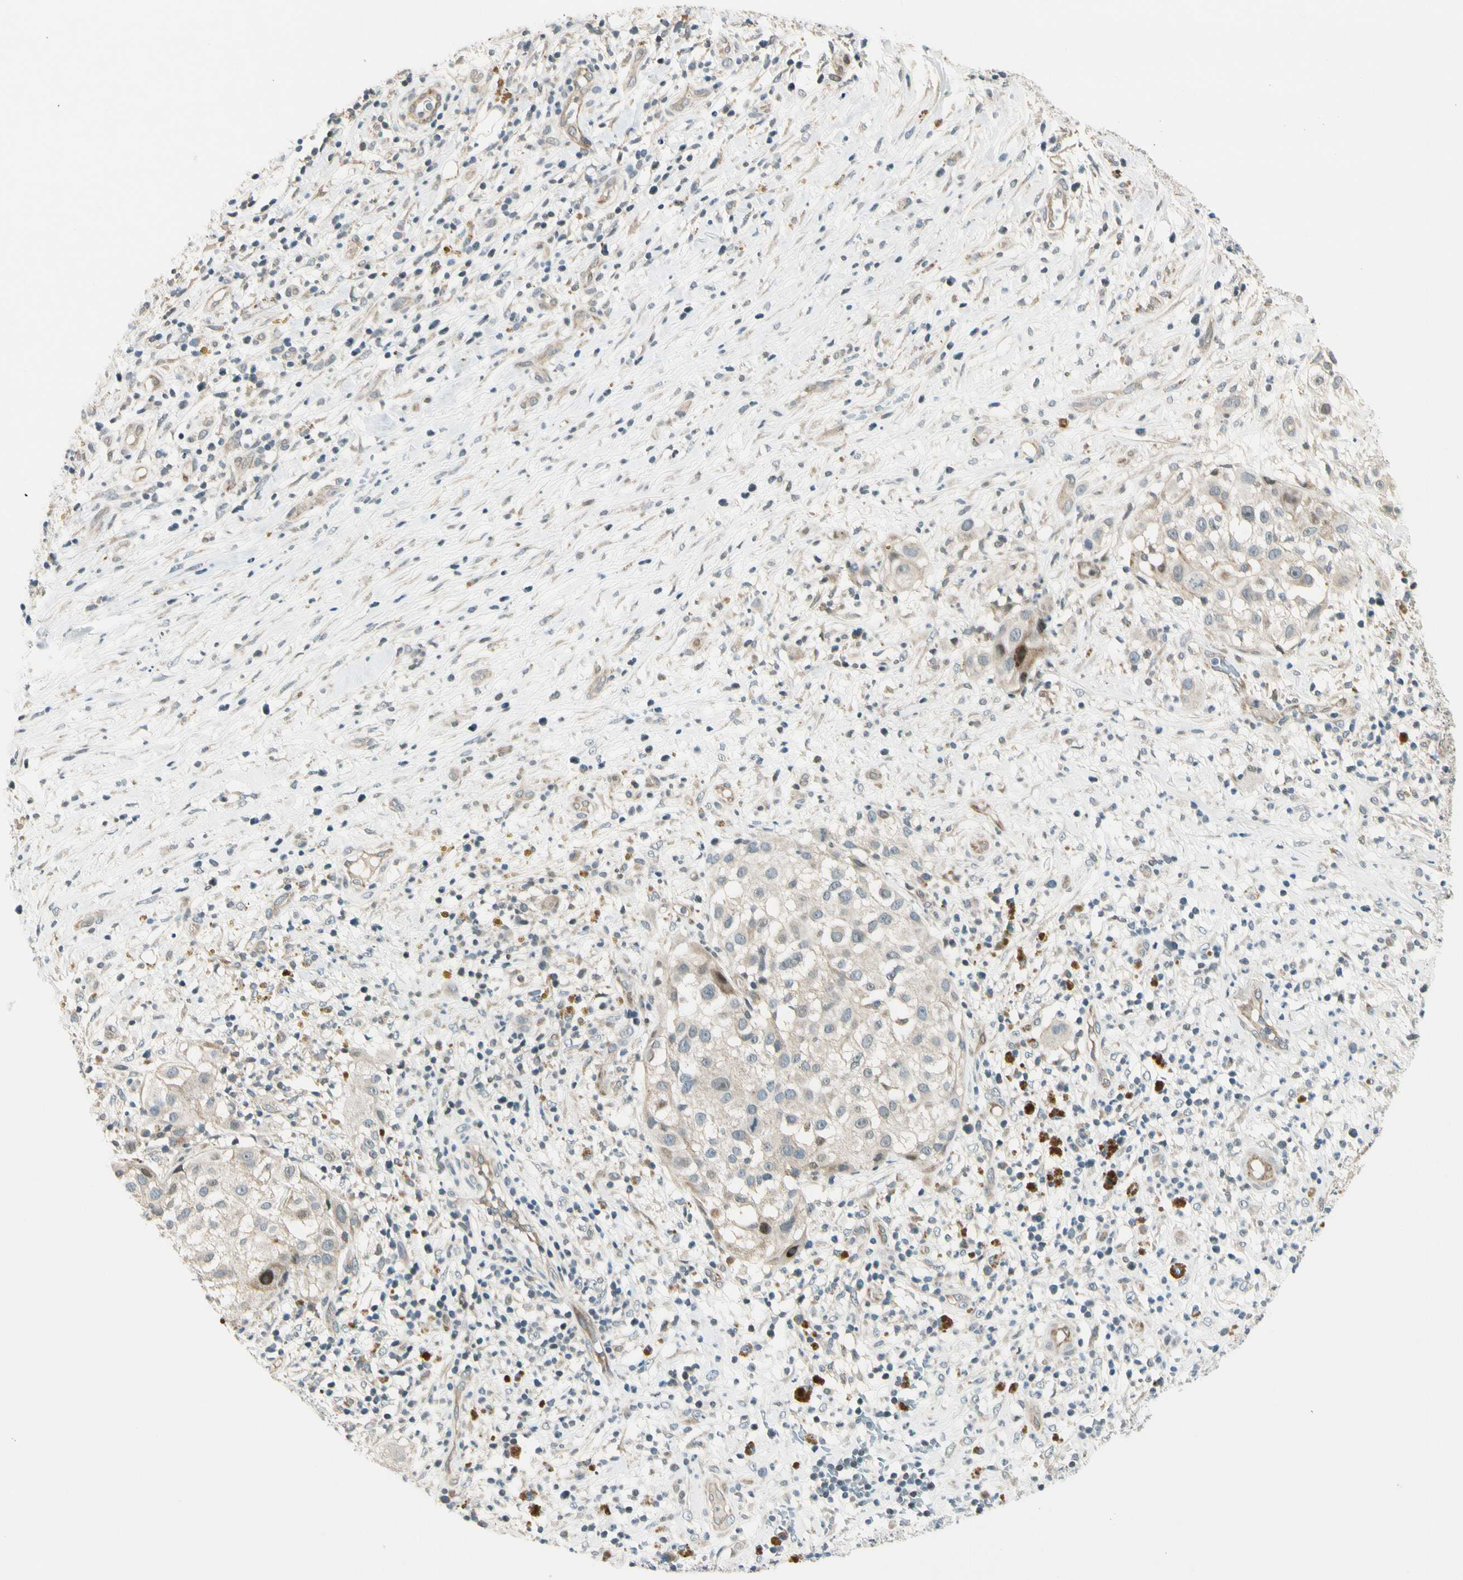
{"staining": {"intensity": "weak", "quantity": ">75%", "location": "cytoplasmic/membranous"}, "tissue": "melanoma", "cell_type": "Tumor cells", "image_type": "cancer", "snomed": [{"axis": "morphology", "description": "Necrosis, NOS"}, {"axis": "morphology", "description": "Malignant melanoma, NOS"}, {"axis": "topography", "description": "Skin"}], "caption": "Immunohistochemistry (IHC) image of neoplastic tissue: human malignant melanoma stained using immunohistochemistry (IHC) displays low levels of weak protein expression localized specifically in the cytoplasmic/membranous of tumor cells, appearing as a cytoplasmic/membranous brown color.", "gene": "SVBP", "patient": {"sex": "female", "age": 87}}